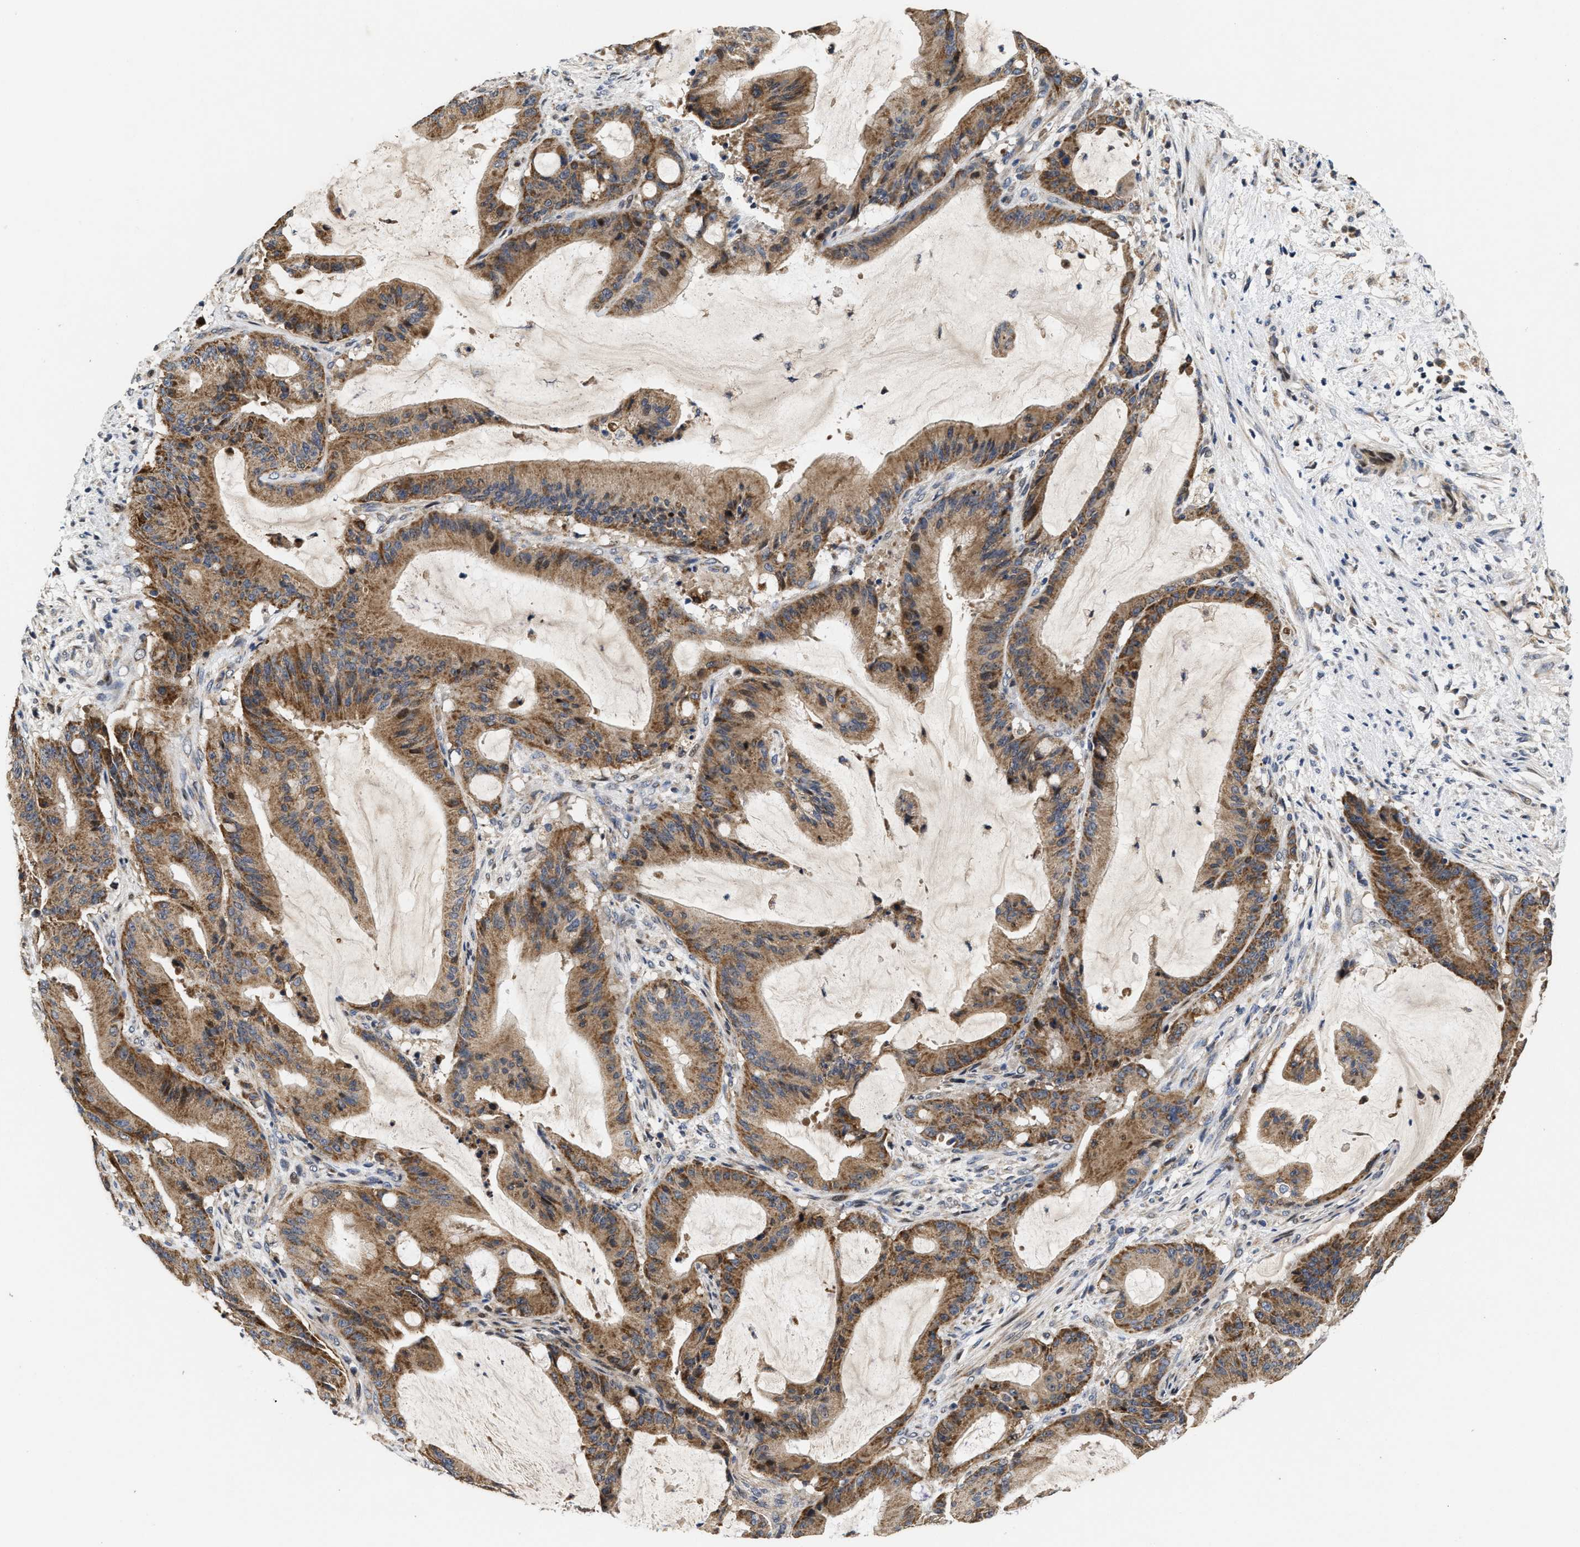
{"staining": {"intensity": "moderate", "quantity": ">75%", "location": "cytoplasmic/membranous"}, "tissue": "liver cancer", "cell_type": "Tumor cells", "image_type": "cancer", "snomed": [{"axis": "morphology", "description": "Normal tissue, NOS"}, {"axis": "morphology", "description": "Cholangiocarcinoma"}, {"axis": "topography", "description": "Liver"}, {"axis": "topography", "description": "Peripheral nerve tissue"}], "caption": "The photomicrograph reveals a brown stain indicating the presence of a protein in the cytoplasmic/membranous of tumor cells in liver cancer (cholangiocarcinoma).", "gene": "SCYL2", "patient": {"sex": "female", "age": 73}}